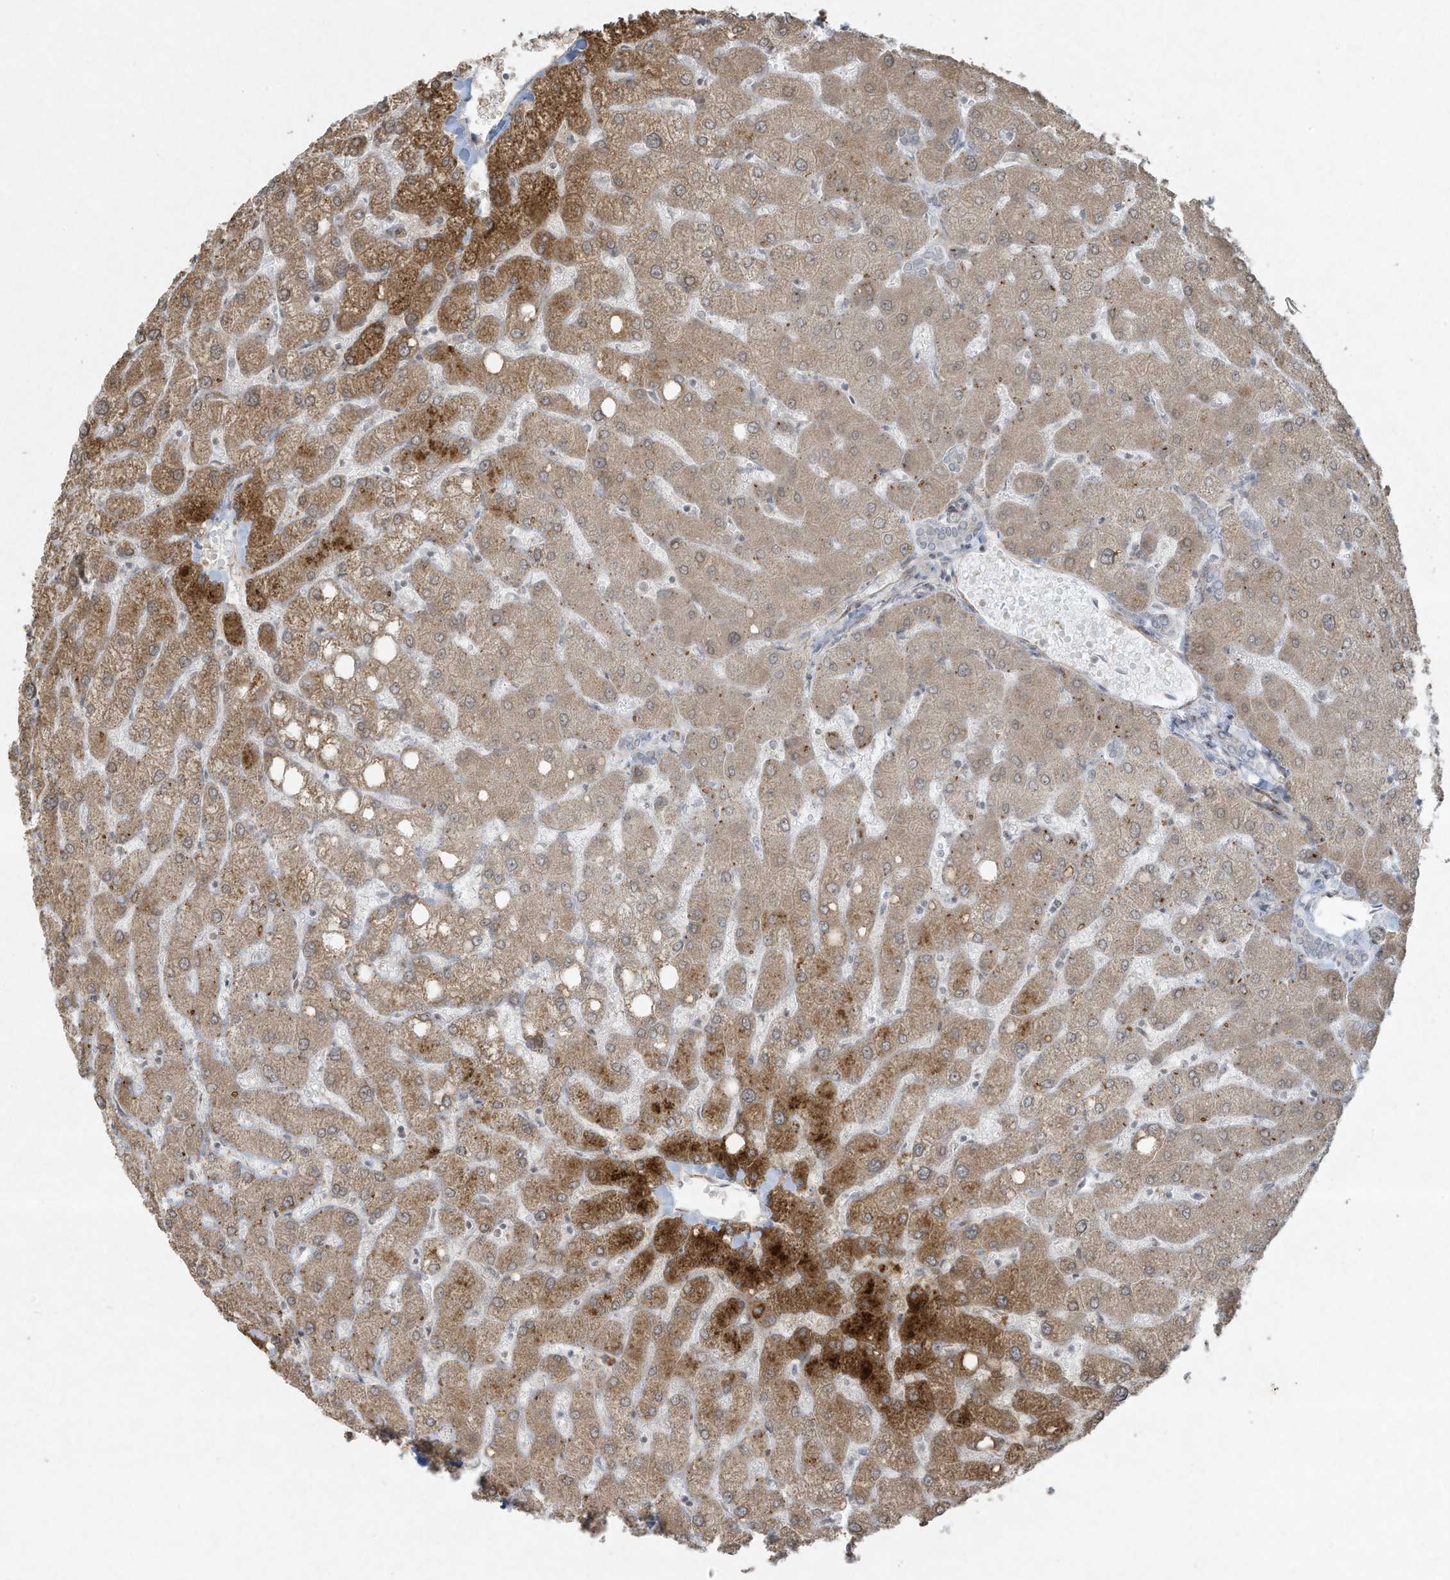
{"staining": {"intensity": "negative", "quantity": "none", "location": "none"}, "tissue": "liver", "cell_type": "Cholangiocytes", "image_type": "normal", "snomed": [{"axis": "morphology", "description": "Normal tissue, NOS"}, {"axis": "topography", "description": "Liver"}], "caption": "Normal liver was stained to show a protein in brown. There is no significant positivity in cholangiocytes. (DAB (3,3'-diaminobenzidine) IHC, high magnification).", "gene": "ZNF263", "patient": {"sex": "female", "age": 54}}